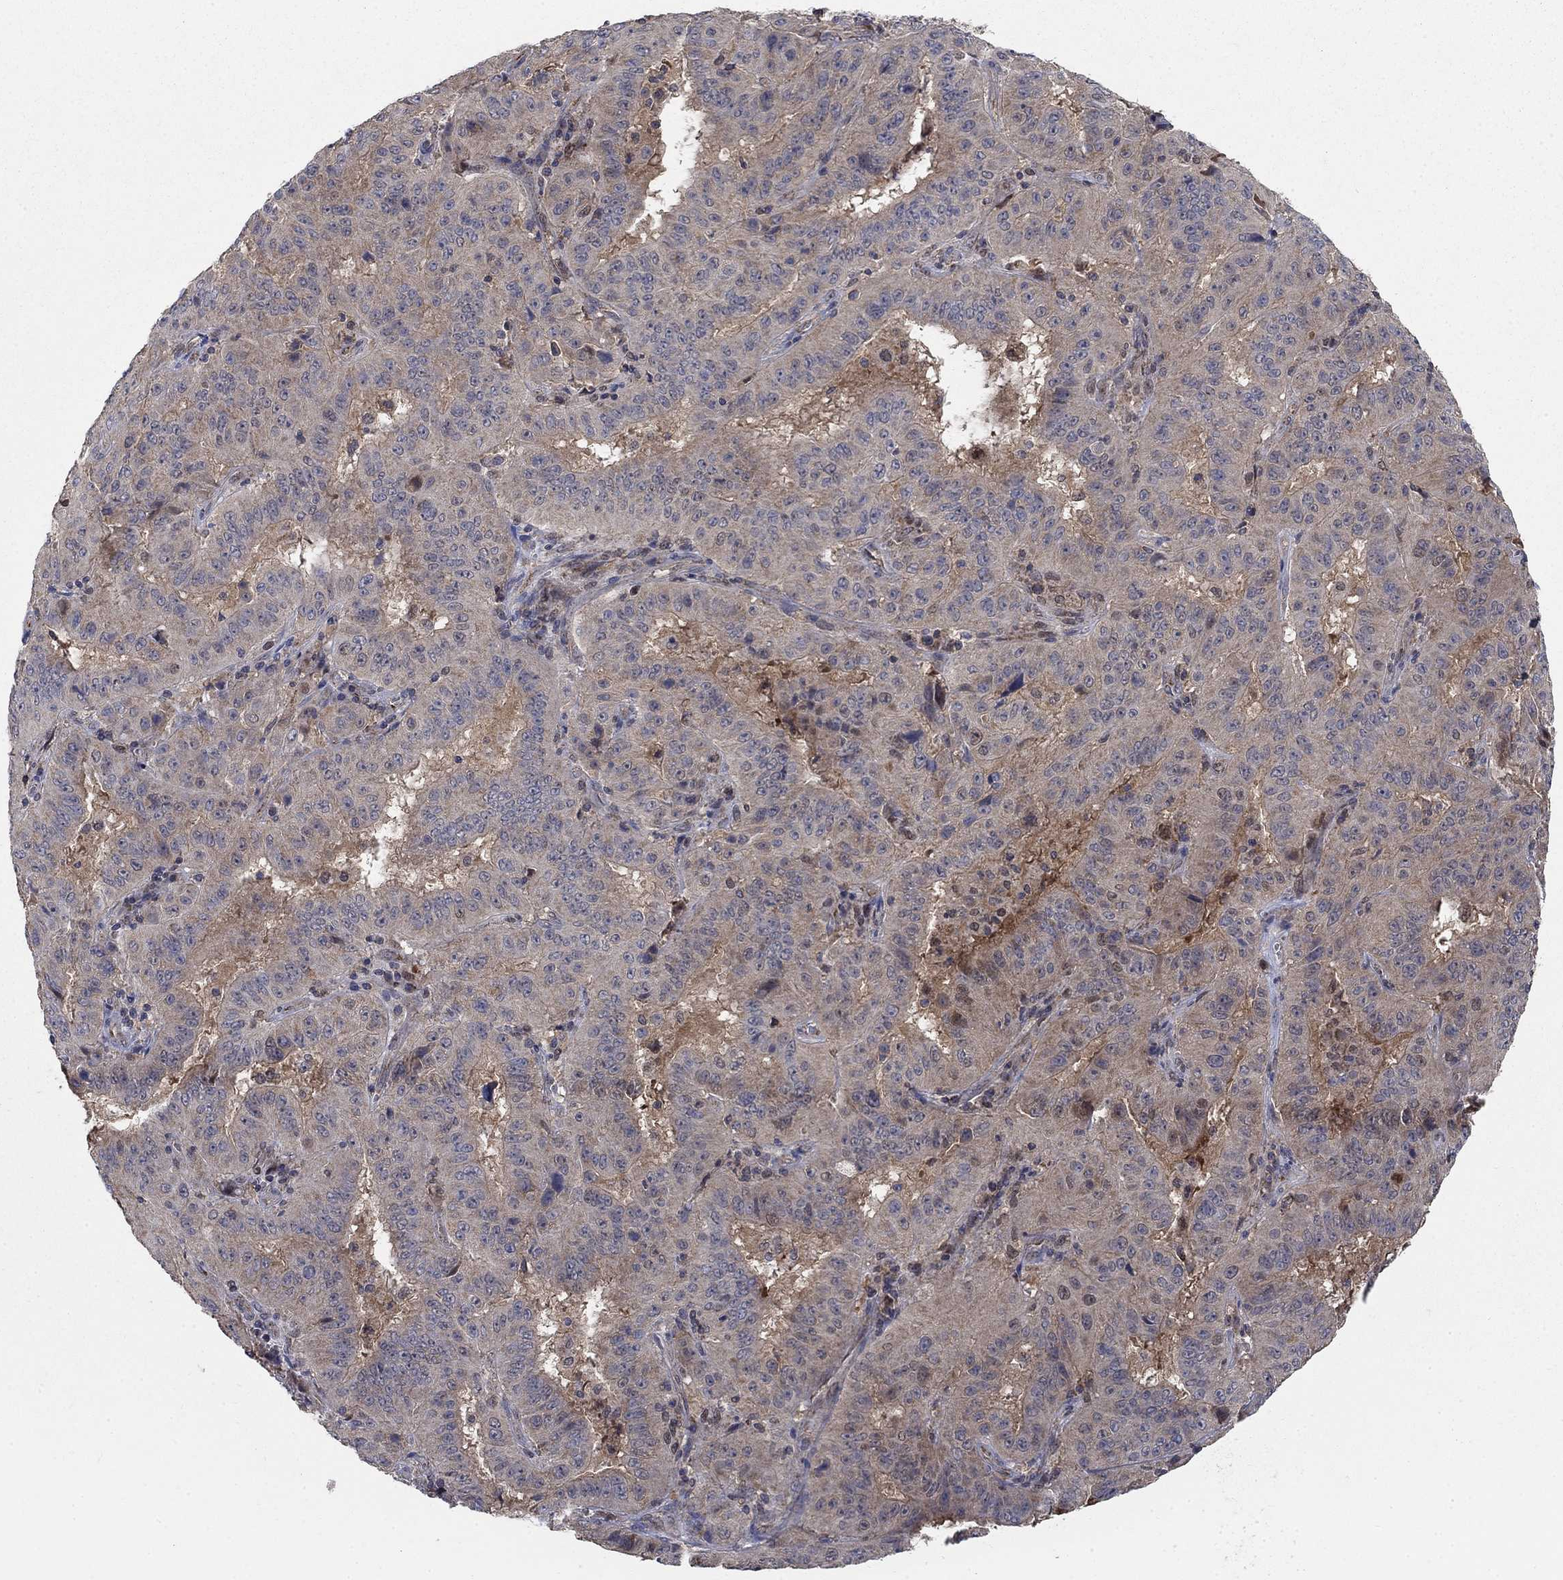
{"staining": {"intensity": "negative", "quantity": "none", "location": "none"}, "tissue": "pancreatic cancer", "cell_type": "Tumor cells", "image_type": "cancer", "snomed": [{"axis": "morphology", "description": "Adenocarcinoma, NOS"}, {"axis": "topography", "description": "Pancreas"}], "caption": "Tumor cells are negative for brown protein staining in pancreatic cancer. (DAB (3,3'-diaminobenzidine) immunohistochemistry (IHC), high magnification).", "gene": "NME7", "patient": {"sex": "male", "age": 63}}